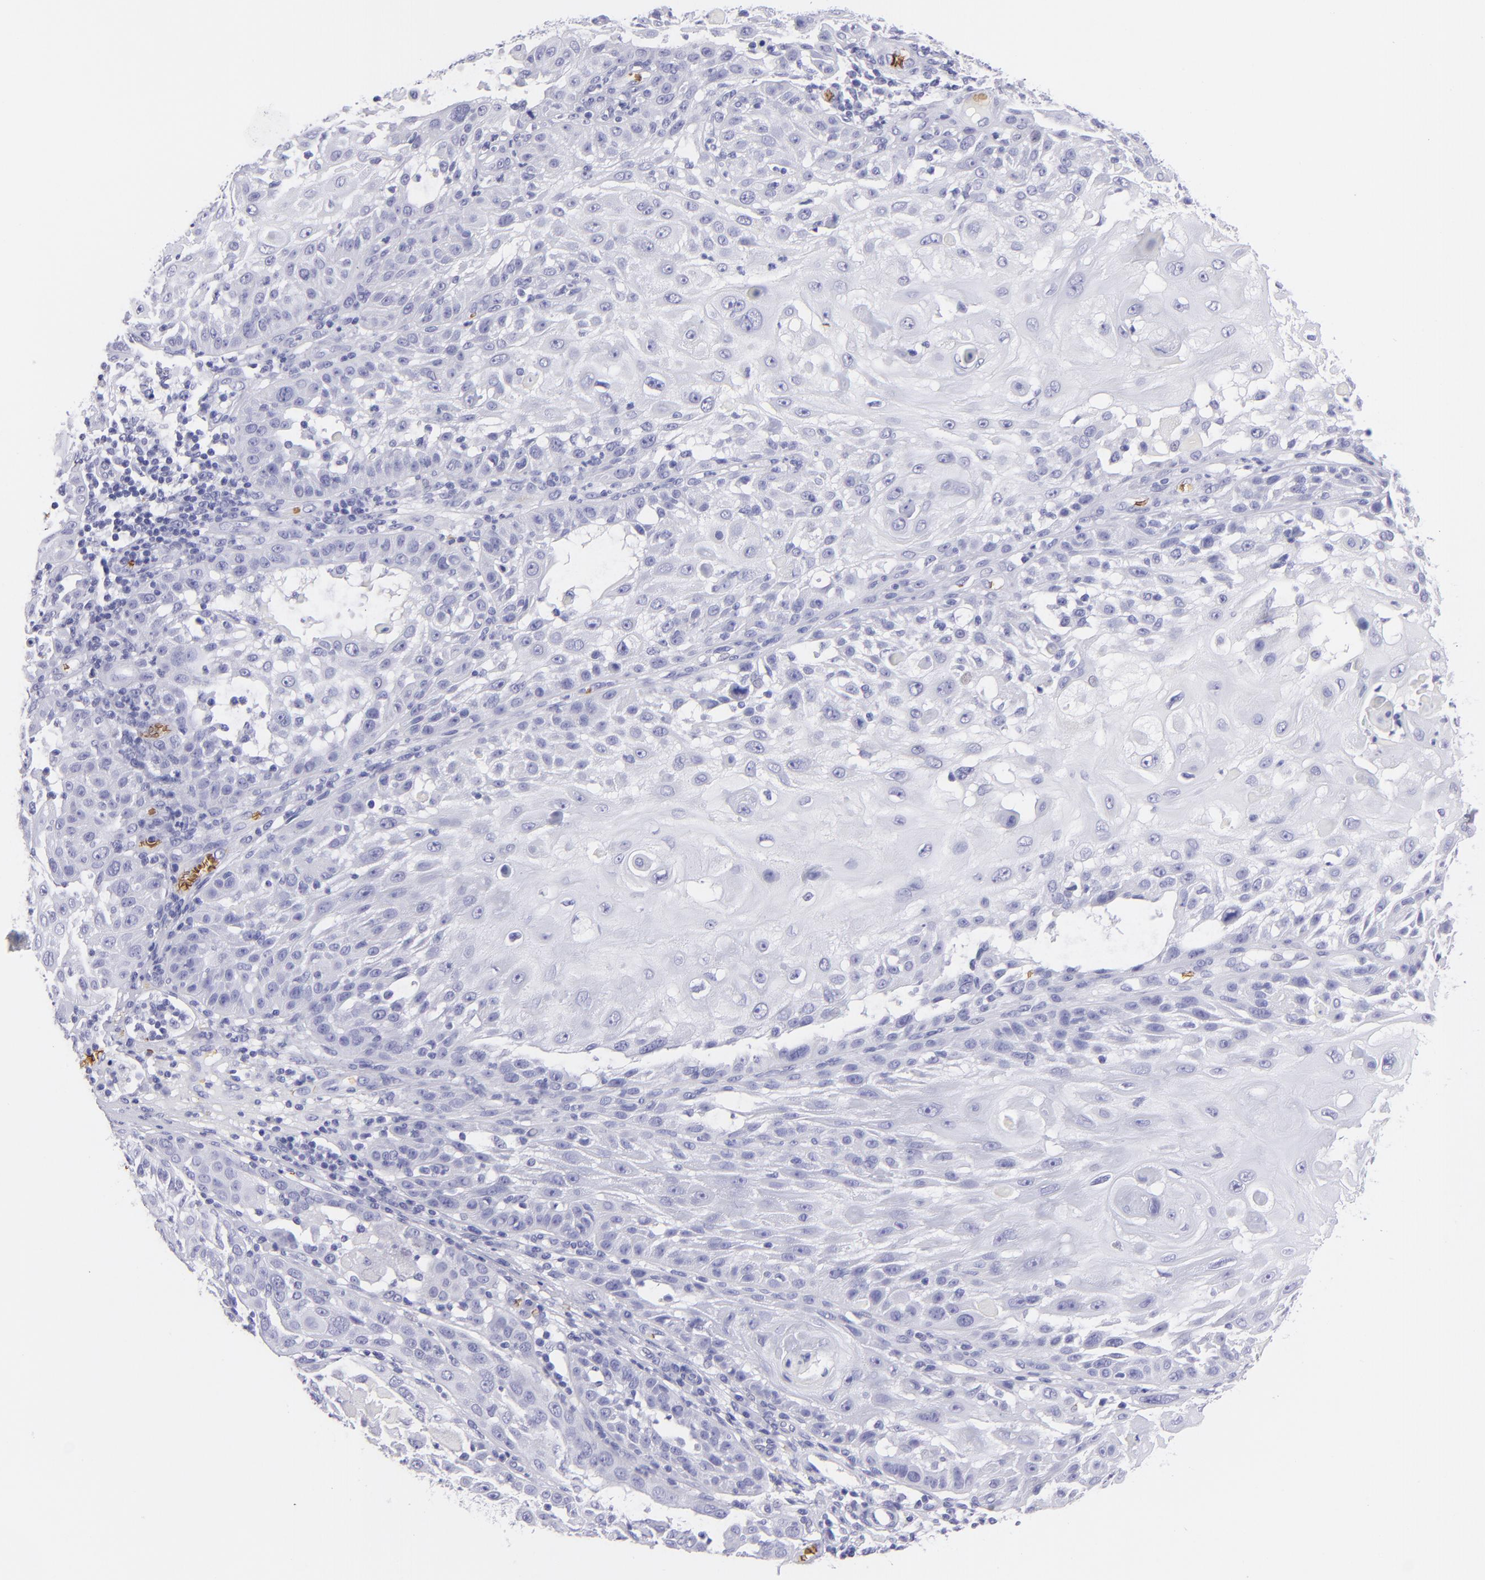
{"staining": {"intensity": "negative", "quantity": "none", "location": "none"}, "tissue": "skin cancer", "cell_type": "Tumor cells", "image_type": "cancer", "snomed": [{"axis": "morphology", "description": "Squamous cell carcinoma, NOS"}, {"axis": "topography", "description": "Skin"}], "caption": "This is an immunohistochemistry (IHC) photomicrograph of skin cancer. There is no positivity in tumor cells.", "gene": "GYPA", "patient": {"sex": "female", "age": 89}}